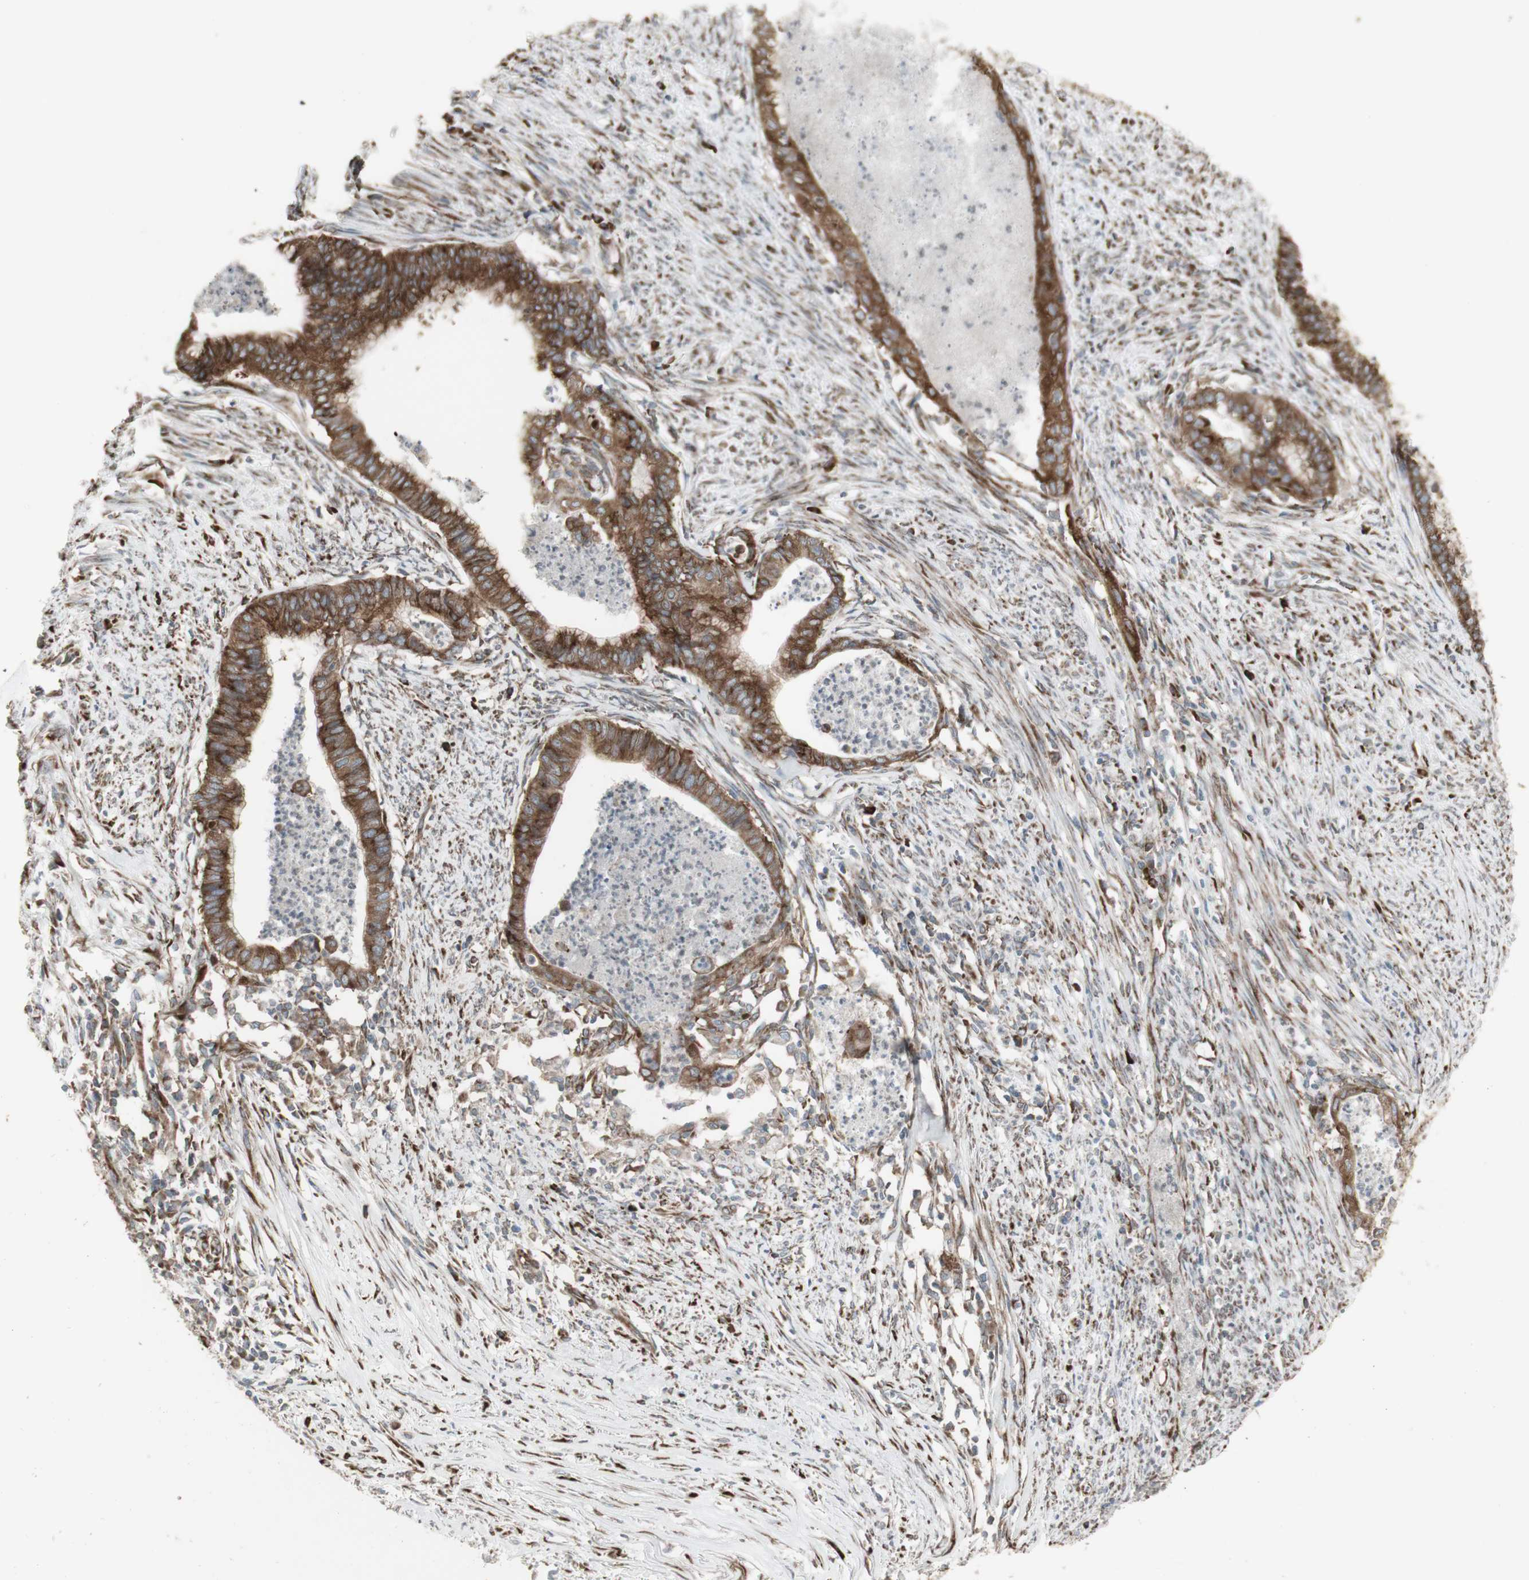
{"staining": {"intensity": "strong", "quantity": ">75%", "location": "cytoplasmic/membranous"}, "tissue": "endometrial cancer", "cell_type": "Tumor cells", "image_type": "cancer", "snomed": [{"axis": "morphology", "description": "Necrosis, NOS"}, {"axis": "morphology", "description": "Adenocarcinoma, NOS"}, {"axis": "topography", "description": "Endometrium"}], "caption": "DAB immunohistochemical staining of human endometrial cancer displays strong cytoplasmic/membranous protein positivity in approximately >75% of tumor cells. The protein is shown in brown color, while the nuclei are stained blue.", "gene": "FKBP3", "patient": {"sex": "female", "age": 79}}